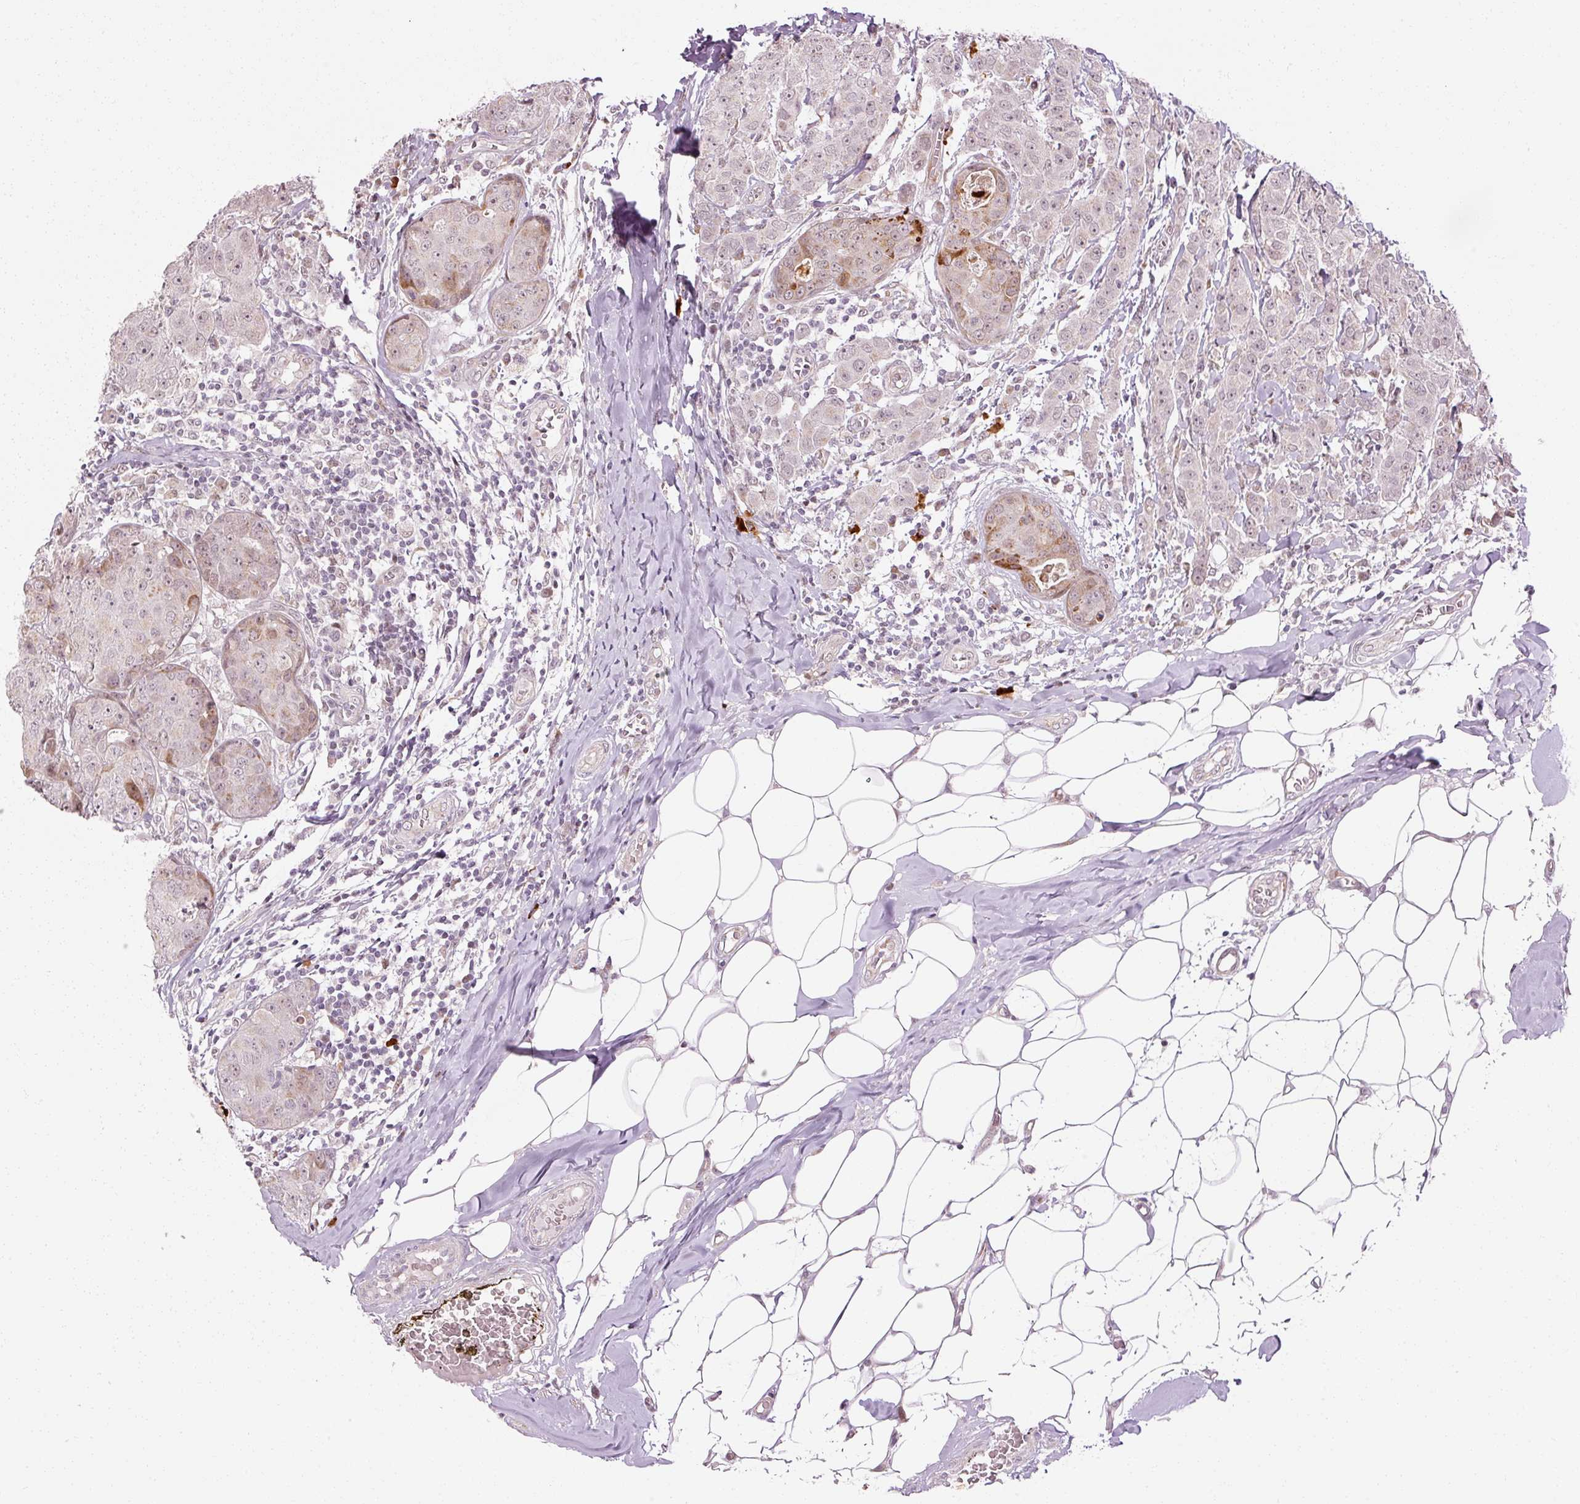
{"staining": {"intensity": "moderate", "quantity": "<25%", "location": "cytoplasmic/membranous"}, "tissue": "breast cancer", "cell_type": "Tumor cells", "image_type": "cancer", "snomed": [{"axis": "morphology", "description": "Duct carcinoma"}, {"axis": "topography", "description": "Breast"}], "caption": "A brown stain shows moderate cytoplasmic/membranous expression of a protein in breast cancer (invasive ductal carcinoma) tumor cells.", "gene": "ANKRD20A1", "patient": {"sex": "female", "age": 43}}